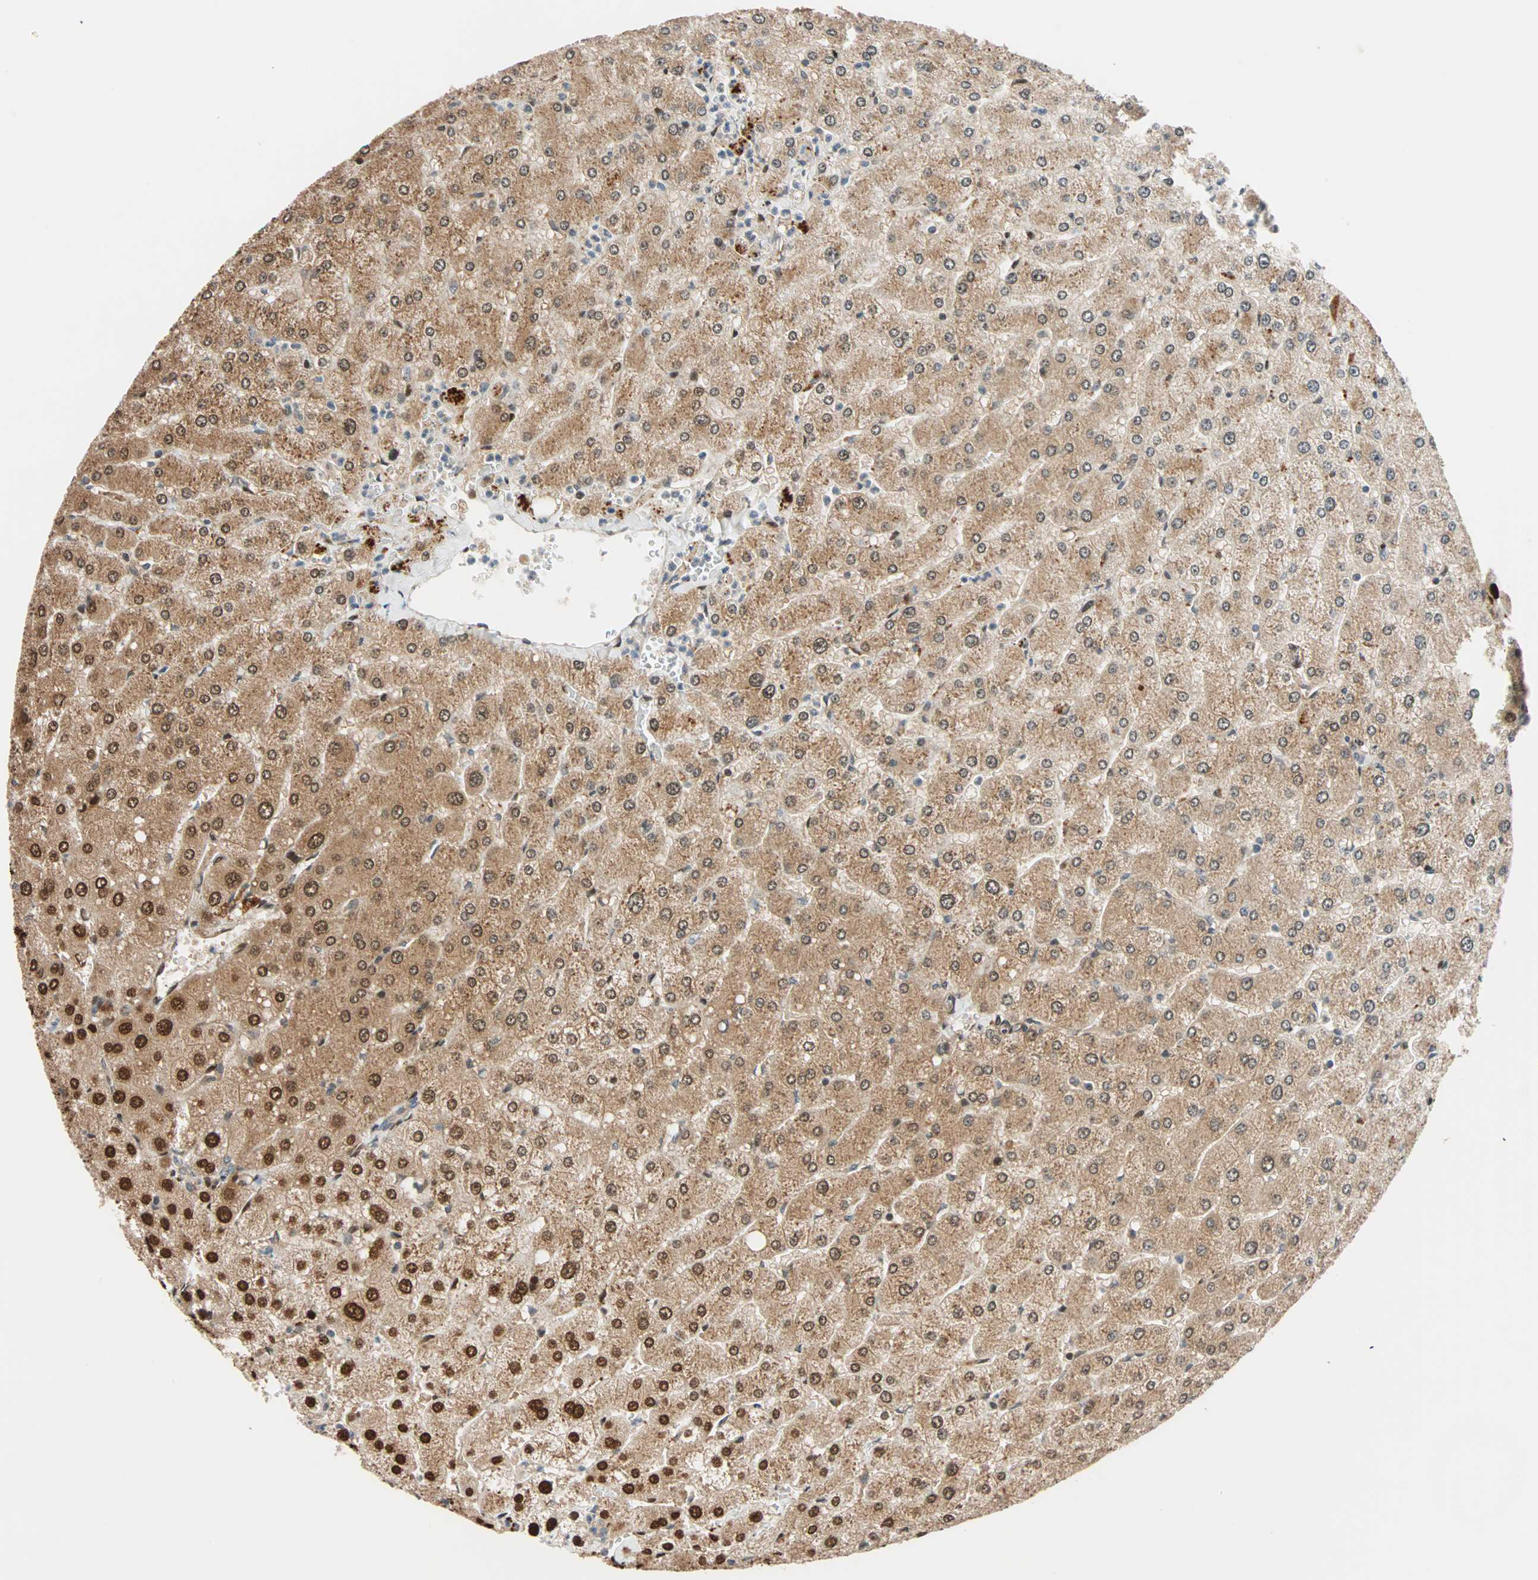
{"staining": {"intensity": "weak", "quantity": ">75%", "location": "cytoplasmic/membranous"}, "tissue": "liver", "cell_type": "Cholangiocytes", "image_type": "normal", "snomed": [{"axis": "morphology", "description": "Normal tissue, NOS"}, {"axis": "topography", "description": "Liver"}], "caption": "A low amount of weak cytoplasmic/membranous positivity is seen in about >75% of cholangiocytes in normal liver.", "gene": "HECW1", "patient": {"sex": "male", "age": 55}}